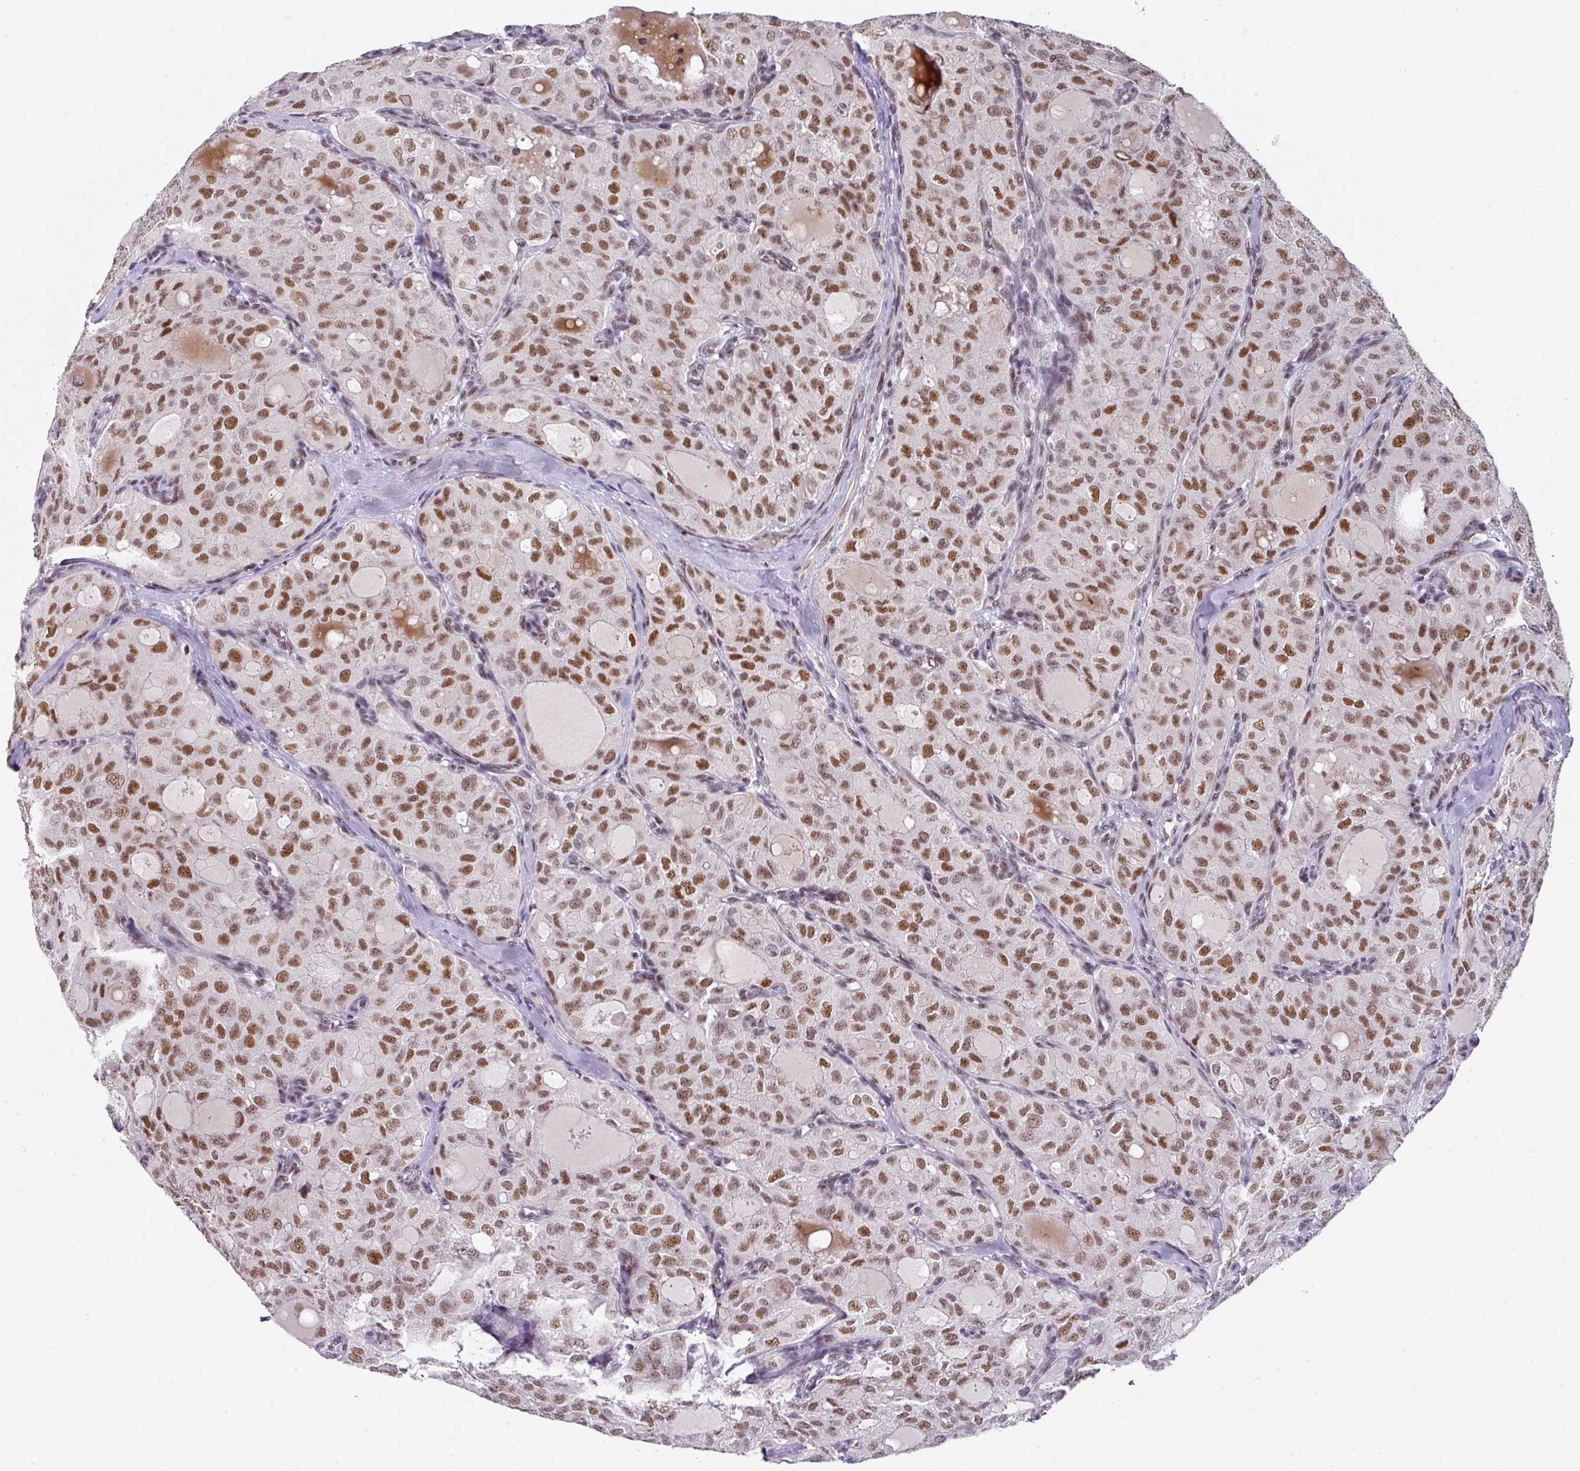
{"staining": {"intensity": "moderate", "quantity": ">75%", "location": "nuclear"}, "tissue": "thyroid cancer", "cell_type": "Tumor cells", "image_type": "cancer", "snomed": [{"axis": "morphology", "description": "Follicular adenoma carcinoma, NOS"}, {"axis": "topography", "description": "Thyroid gland"}], "caption": "Thyroid cancer stained with a protein marker exhibits moderate staining in tumor cells.", "gene": "RAD50", "patient": {"sex": "male", "age": 75}}